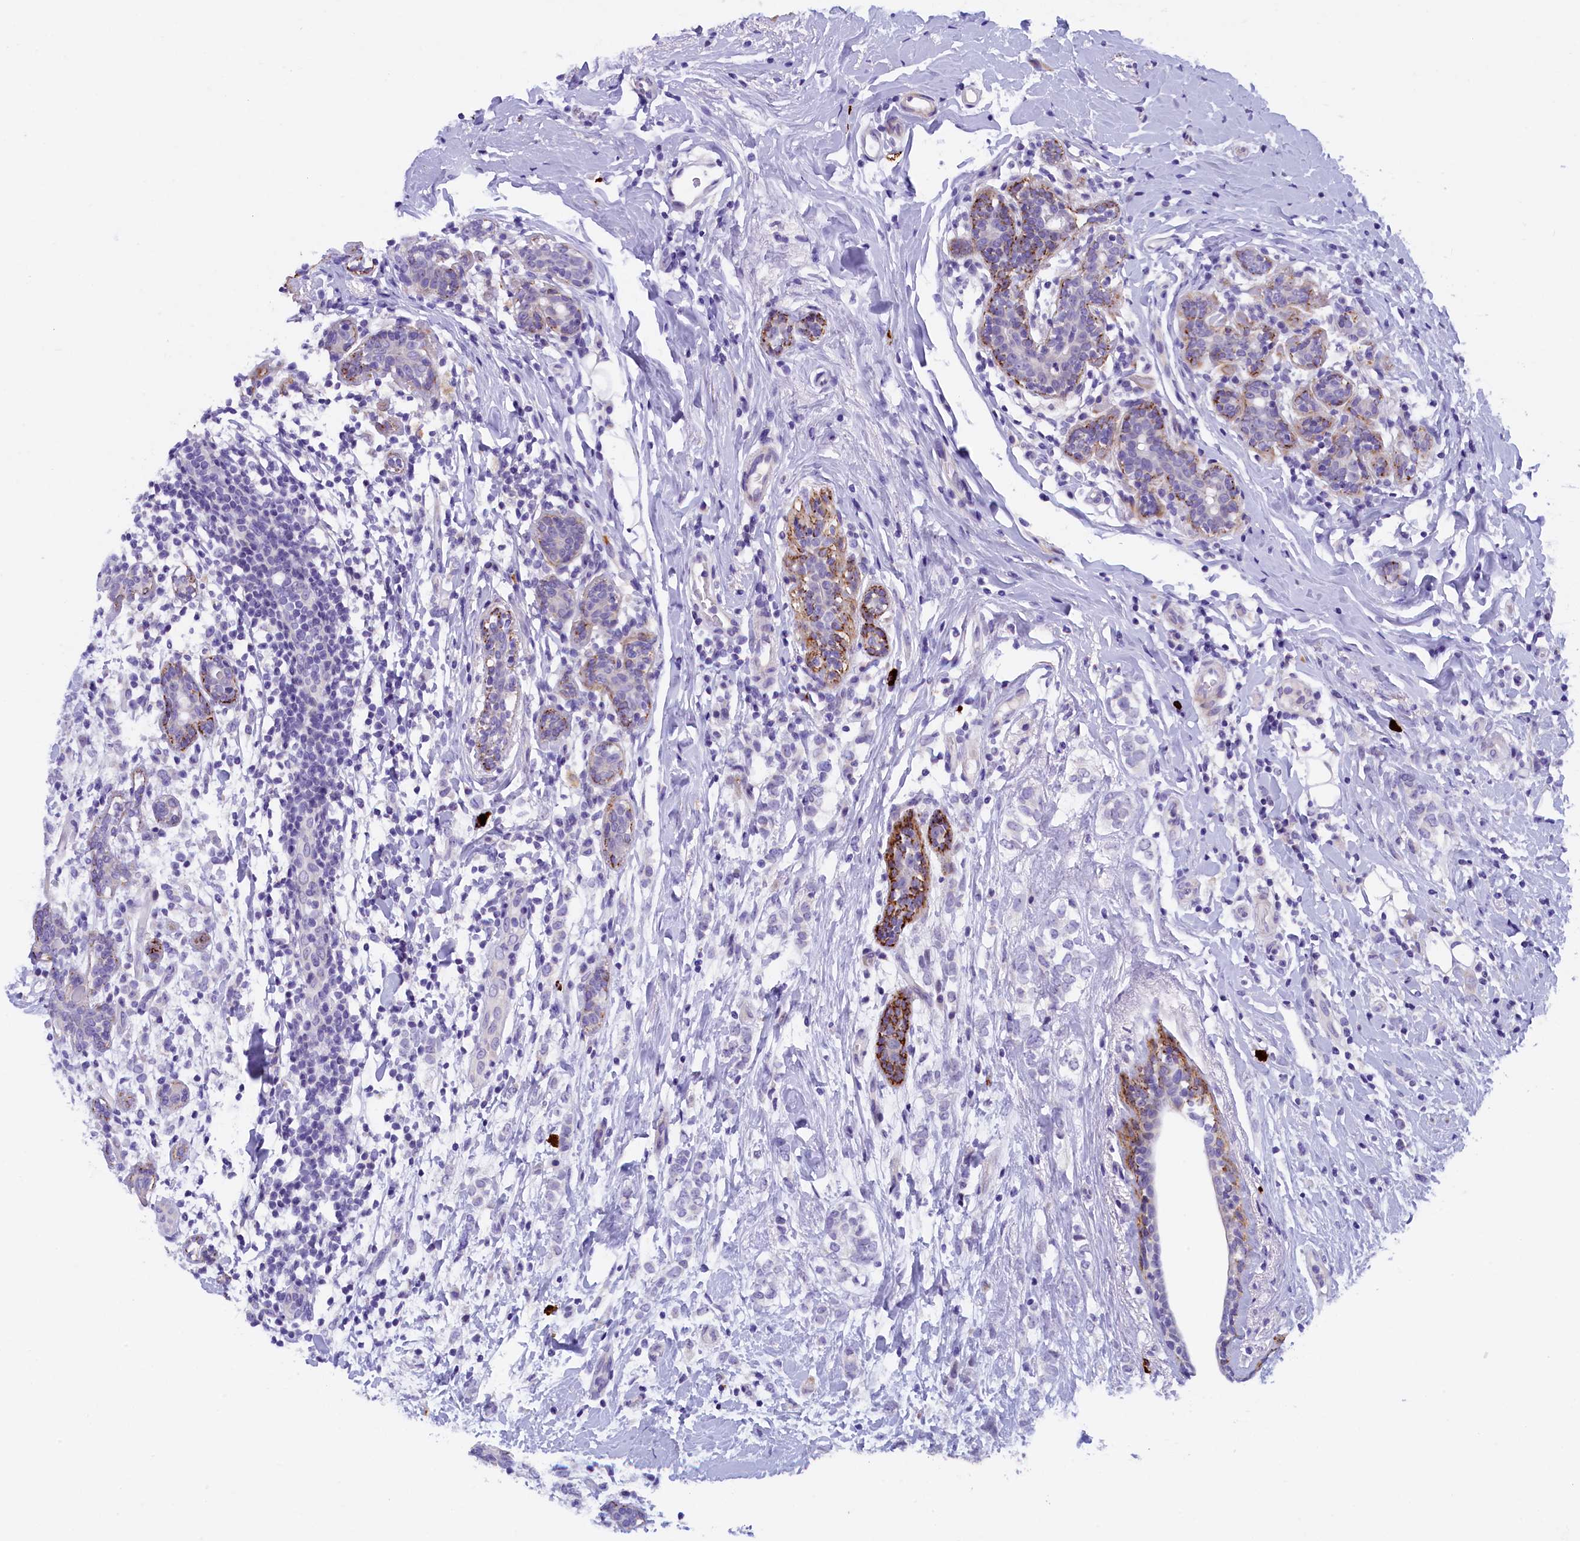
{"staining": {"intensity": "negative", "quantity": "none", "location": "none"}, "tissue": "breast cancer", "cell_type": "Tumor cells", "image_type": "cancer", "snomed": [{"axis": "morphology", "description": "Normal tissue, NOS"}, {"axis": "morphology", "description": "Lobular carcinoma"}, {"axis": "topography", "description": "Breast"}], "caption": "Breast cancer stained for a protein using immunohistochemistry demonstrates no positivity tumor cells.", "gene": "RTTN", "patient": {"sex": "female", "age": 47}}